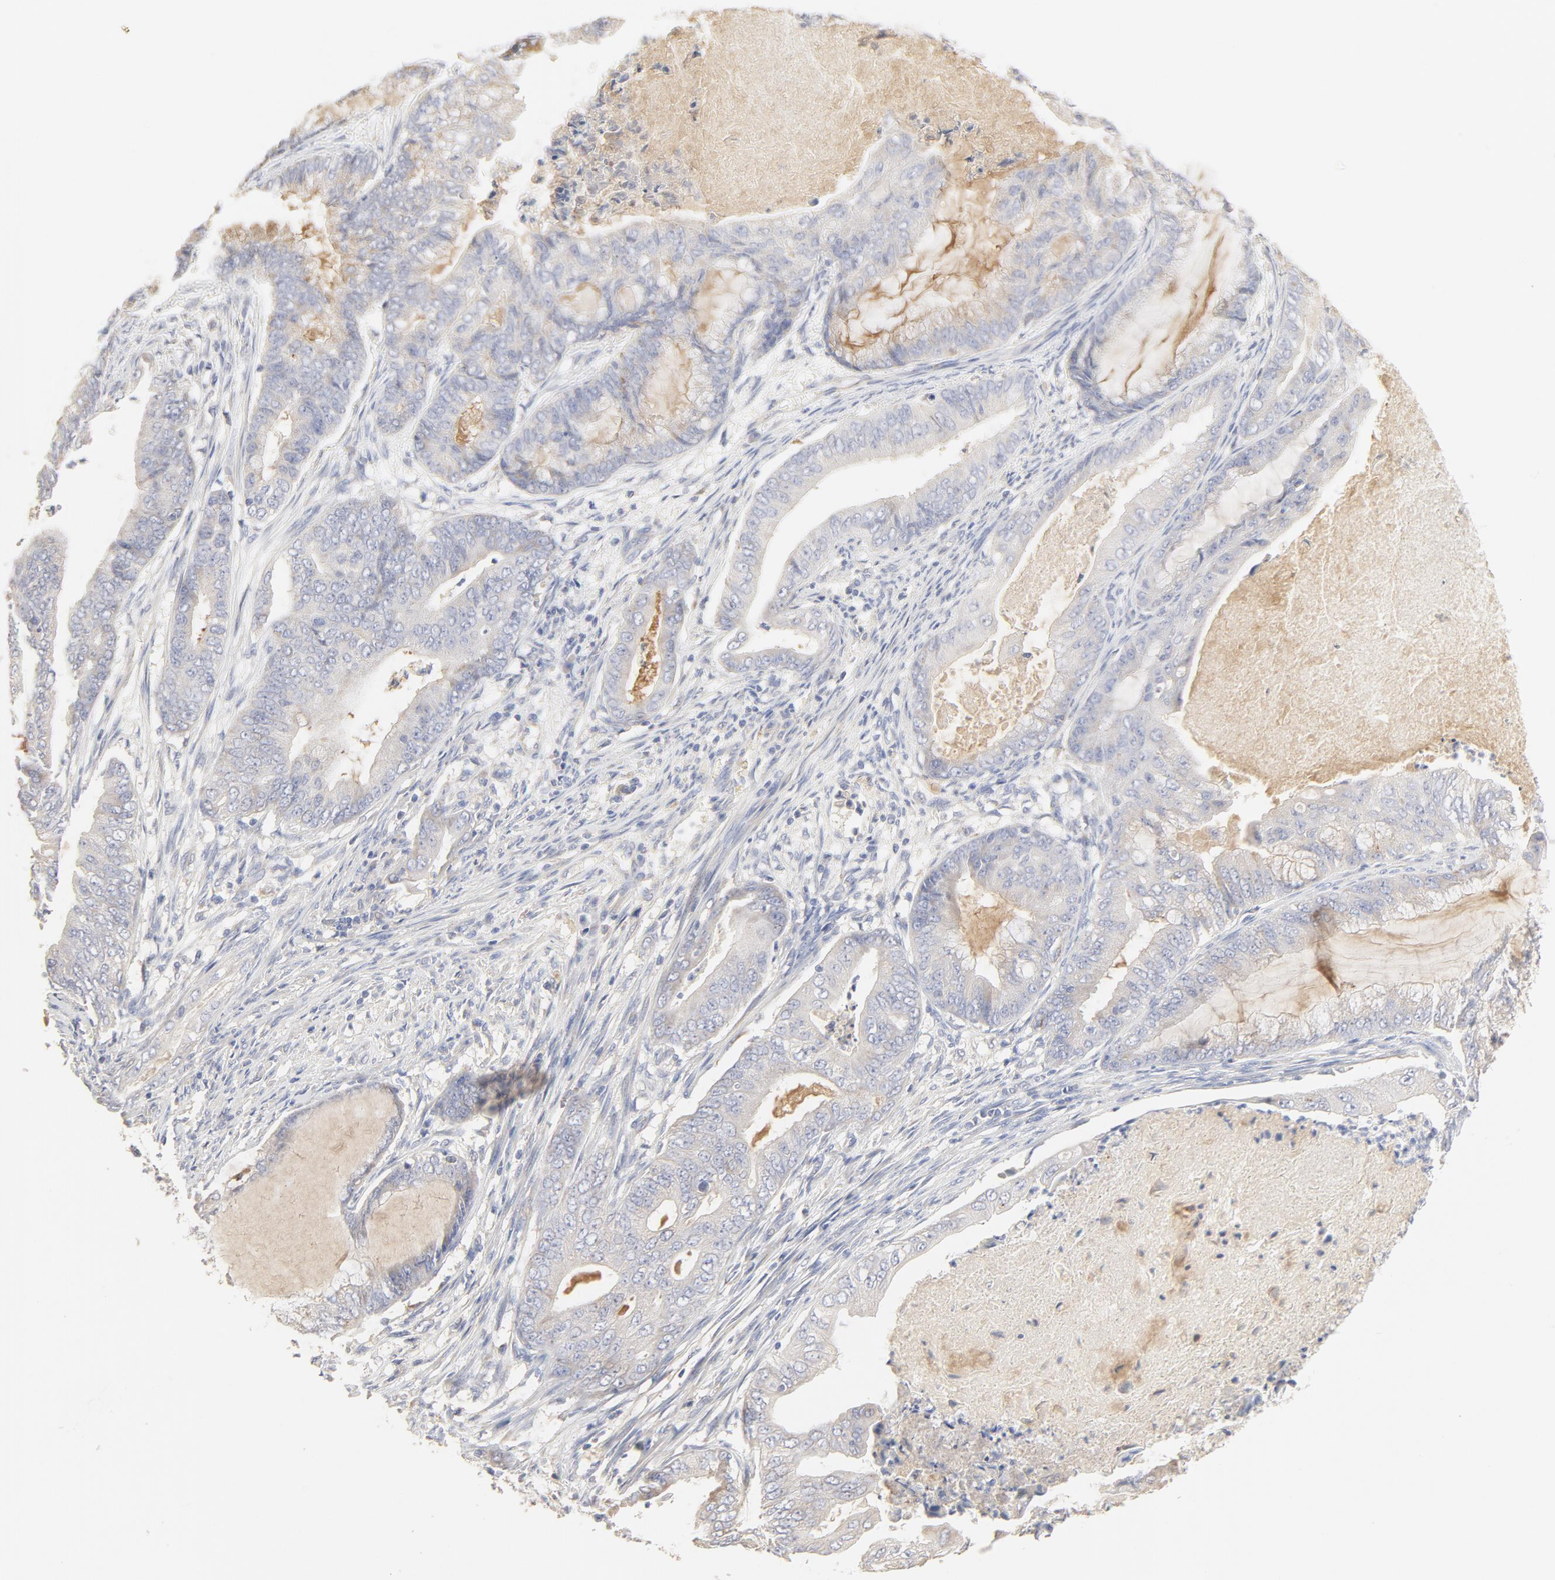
{"staining": {"intensity": "negative", "quantity": "none", "location": "none"}, "tissue": "endometrial cancer", "cell_type": "Tumor cells", "image_type": "cancer", "snomed": [{"axis": "morphology", "description": "Adenocarcinoma, NOS"}, {"axis": "topography", "description": "Endometrium"}], "caption": "The immunohistochemistry micrograph has no significant staining in tumor cells of endometrial cancer tissue.", "gene": "FCGBP", "patient": {"sex": "female", "age": 63}}